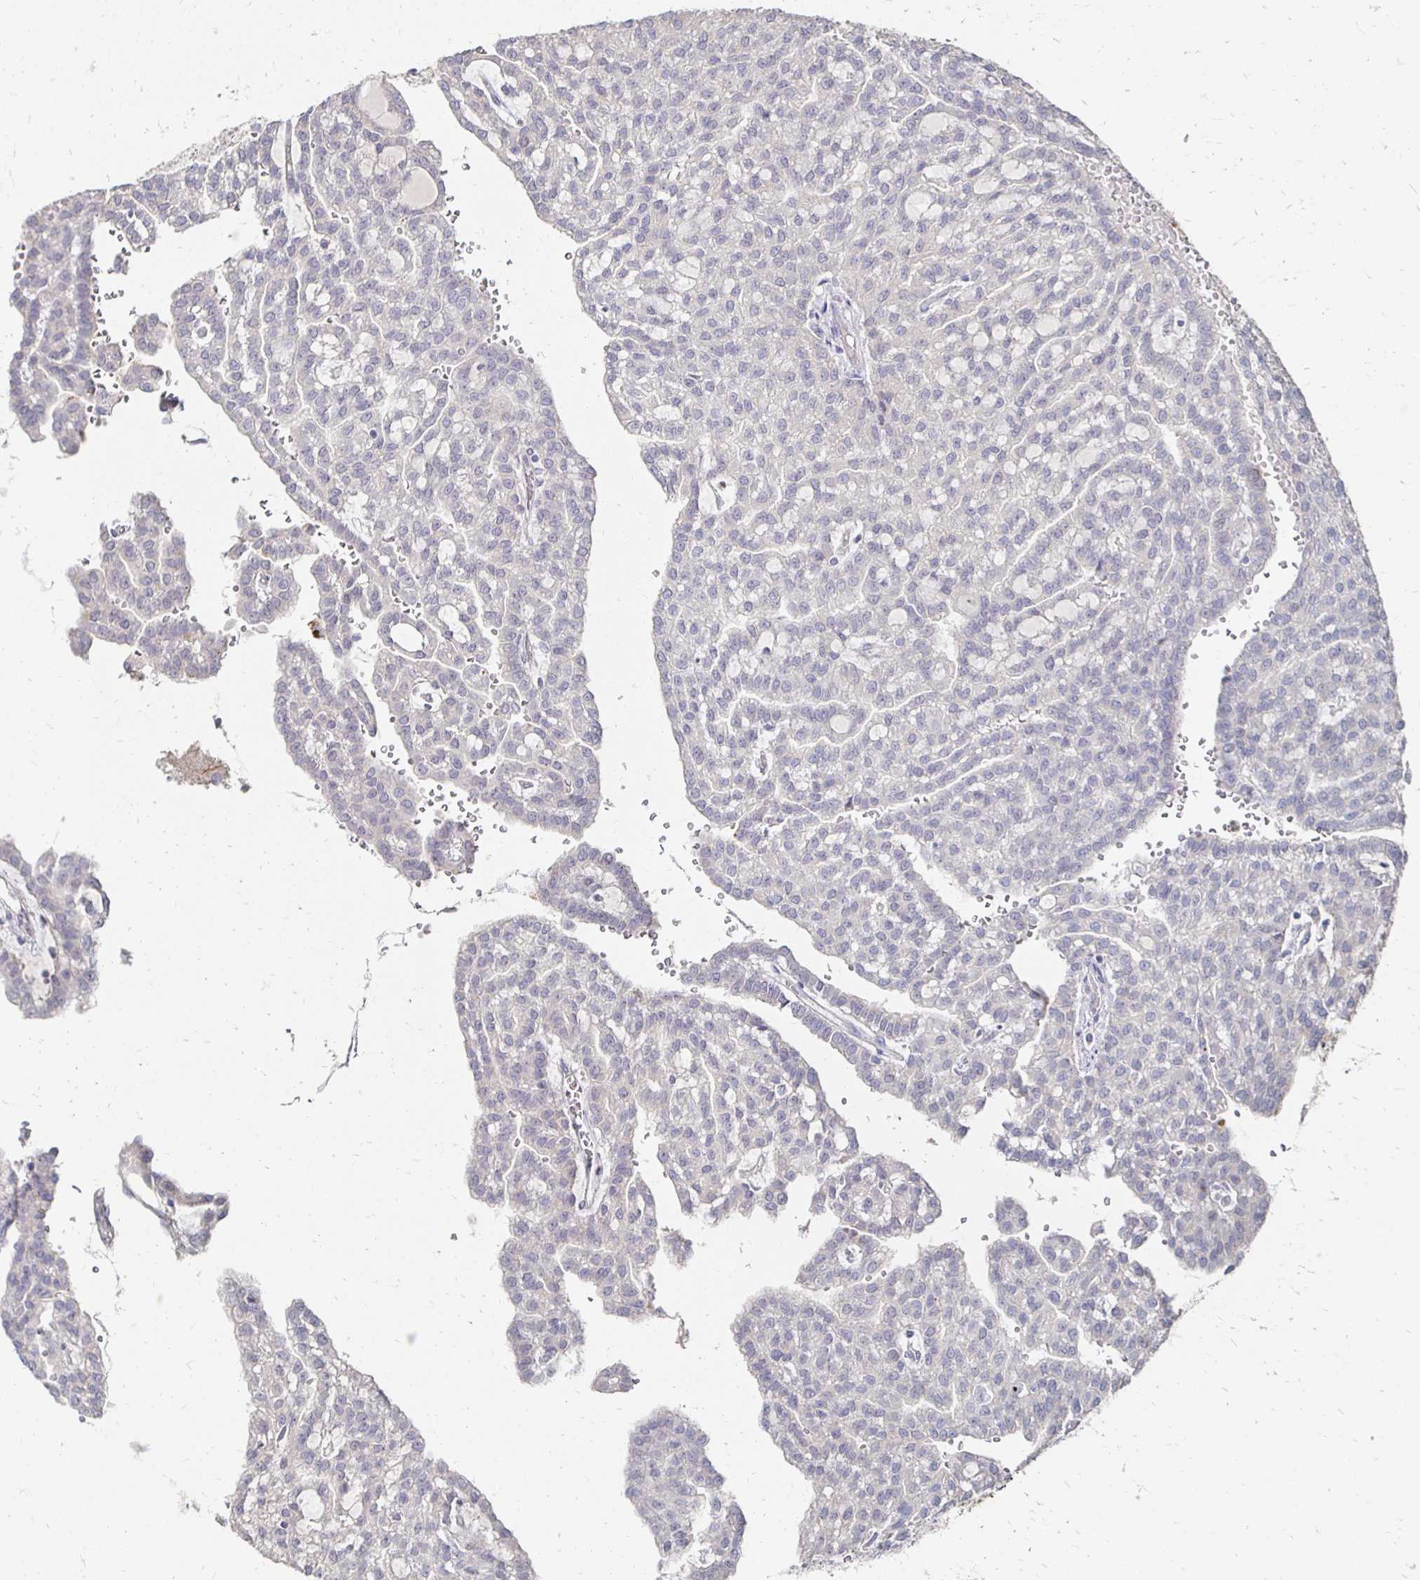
{"staining": {"intensity": "negative", "quantity": "none", "location": "none"}, "tissue": "renal cancer", "cell_type": "Tumor cells", "image_type": "cancer", "snomed": [{"axis": "morphology", "description": "Adenocarcinoma, NOS"}, {"axis": "topography", "description": "Kidney"}], "caption": "A micrograph of human renal adenocarcinoma is negative for staining in tumor cells.", "gene": "ZNF727", "patient": {"sex": "male", "age": 63}}